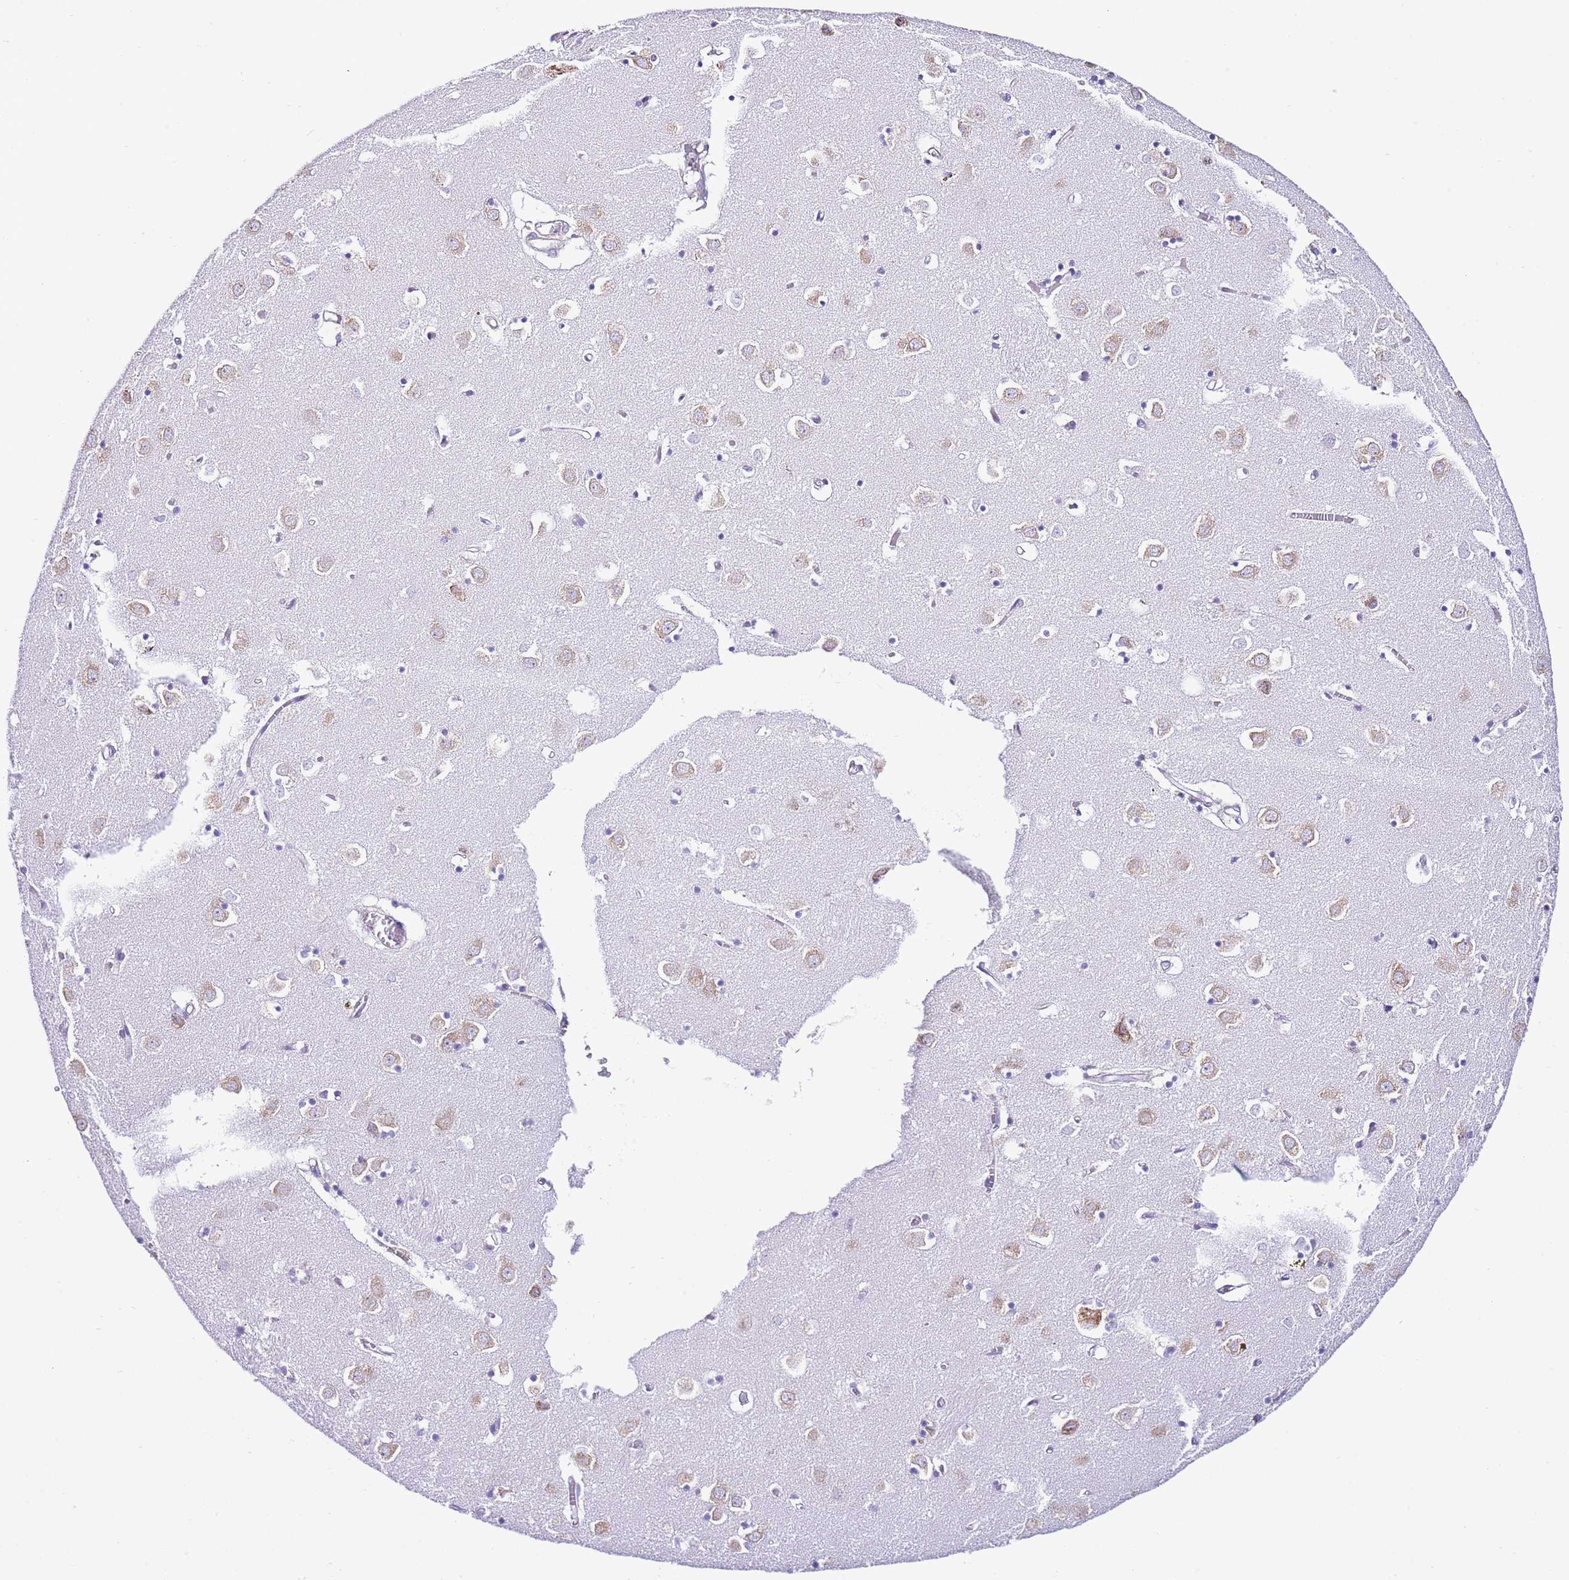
{"staining": {"intensity": "negative", "quantity": "none", "location": "none"}, "tissue": "caudate", "cell_type": "Glial cells", "image_type": "normal", "snomed": [{"axis": "morphology", "description": "Normal tissue, NOS"}, {"axis": "topography", "description": "Lateral ventricle wall"}], "caption": "High magnification brightfield microscopy of unremarkable caudate stained with DAB (3,3'-diaminobenzidine) (brown) and counterstained with hematoxylin (blue): glial cells show no significant positivity.", "gene": "RPS10", "patient": {"sex": "male", "age": 70}}